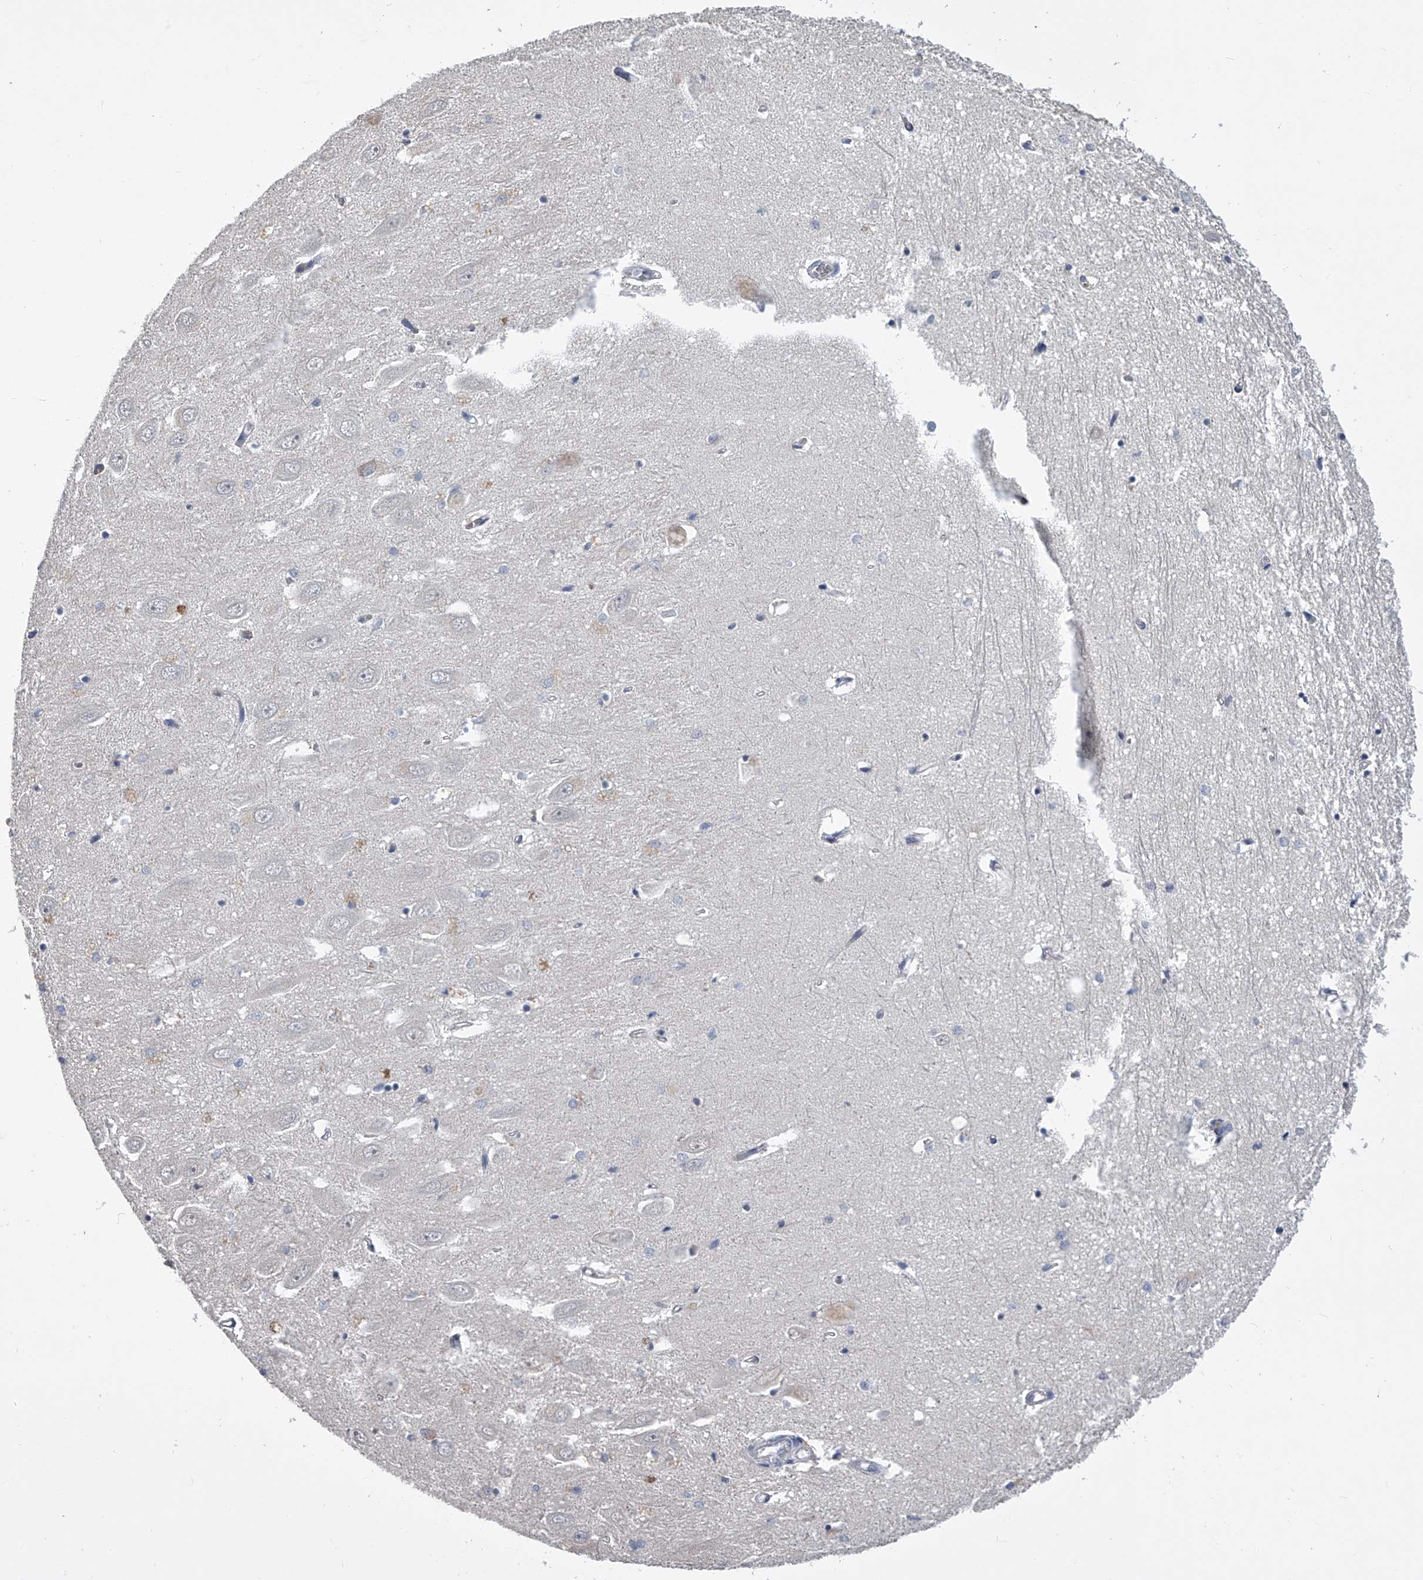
{"staining": {"intensity": "negative", "quantity": "none", "location": "none"}, "tissue": "hippocampus", "cell_type": "Glial cells", "image_type": "normal", "snomed": [{"axis": "morphology", "description": "Normal tissue, NOS"}, {"axis": "topography", "description": "Hippocampus"}], "caption": "Immunohistochemistry (IHC) micrograph of benign hippocampus: hippocampus stained with DAB (3,3'-diaminobenzidine) reveals no significant protein positivity in glial cells. The staining is performed using DAB brown chromogen with nuclei counter-stained in using hematoxylin.", "gene": "MDN1", "patient": {"sex": "female", "age": 64}}